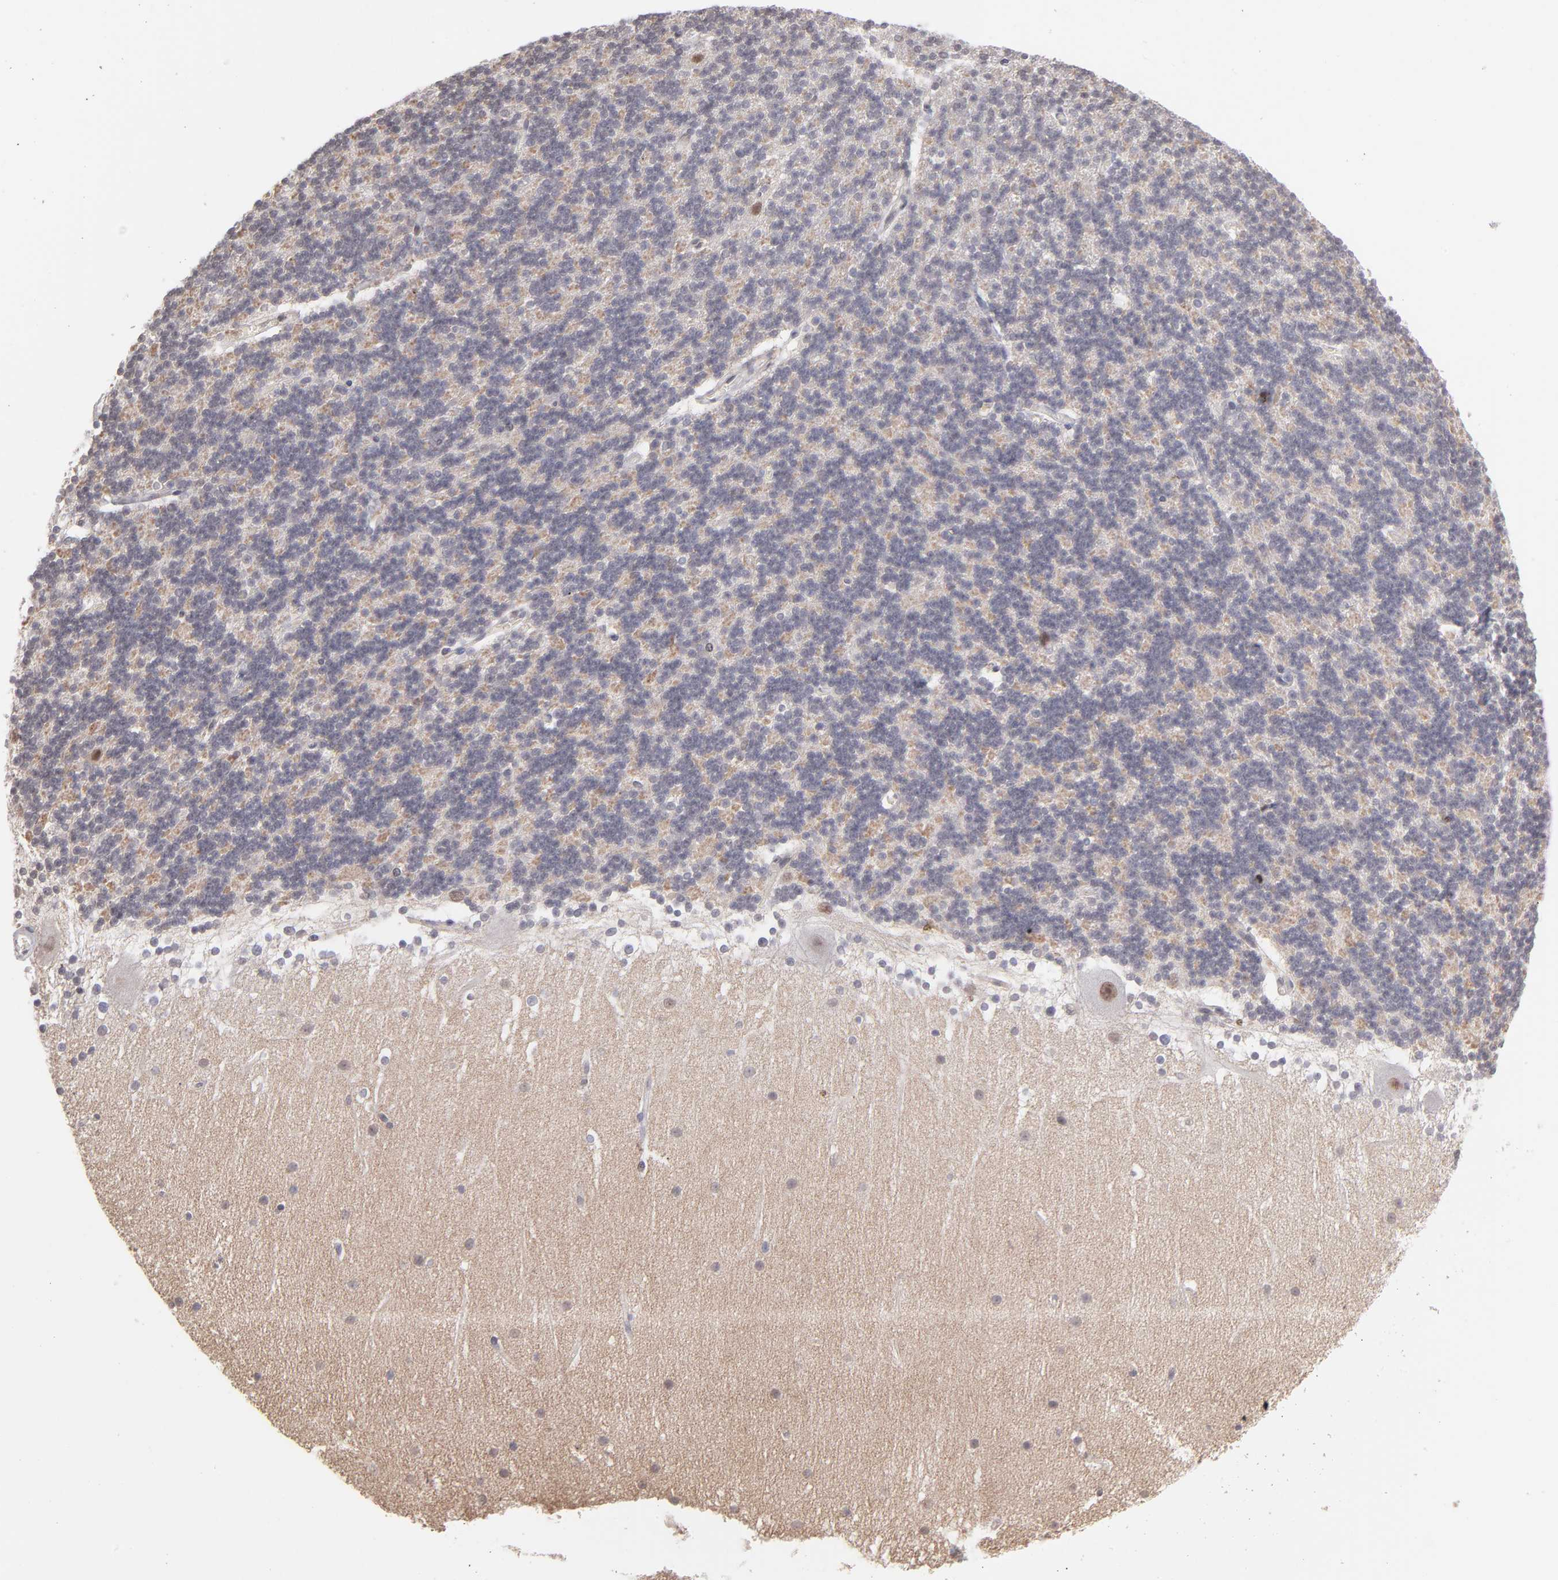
{"staining": {"intensity": "negative", "quantity": "none", "location": "none"}, "tissue": "cerebellum", "cell_type": "Cells in granular layer", "image_type": "normal", "snomed": [{"axis": "morphology", "description": "Normal tissue, NOS"}, {"axis": "topography", "description": "Cerebellum"}], "caption": "The photomicrograph exhibits no significant expression in cells in granular layer of cerebellum. Brightfield microscopy of IHC stained with DAB (3,3'-diaminobenzidine) (brown) and hematoxylin (blue), captured at high magnification.", "gene": "OAS1", "patient": {"sex": "female", "age": 19}}